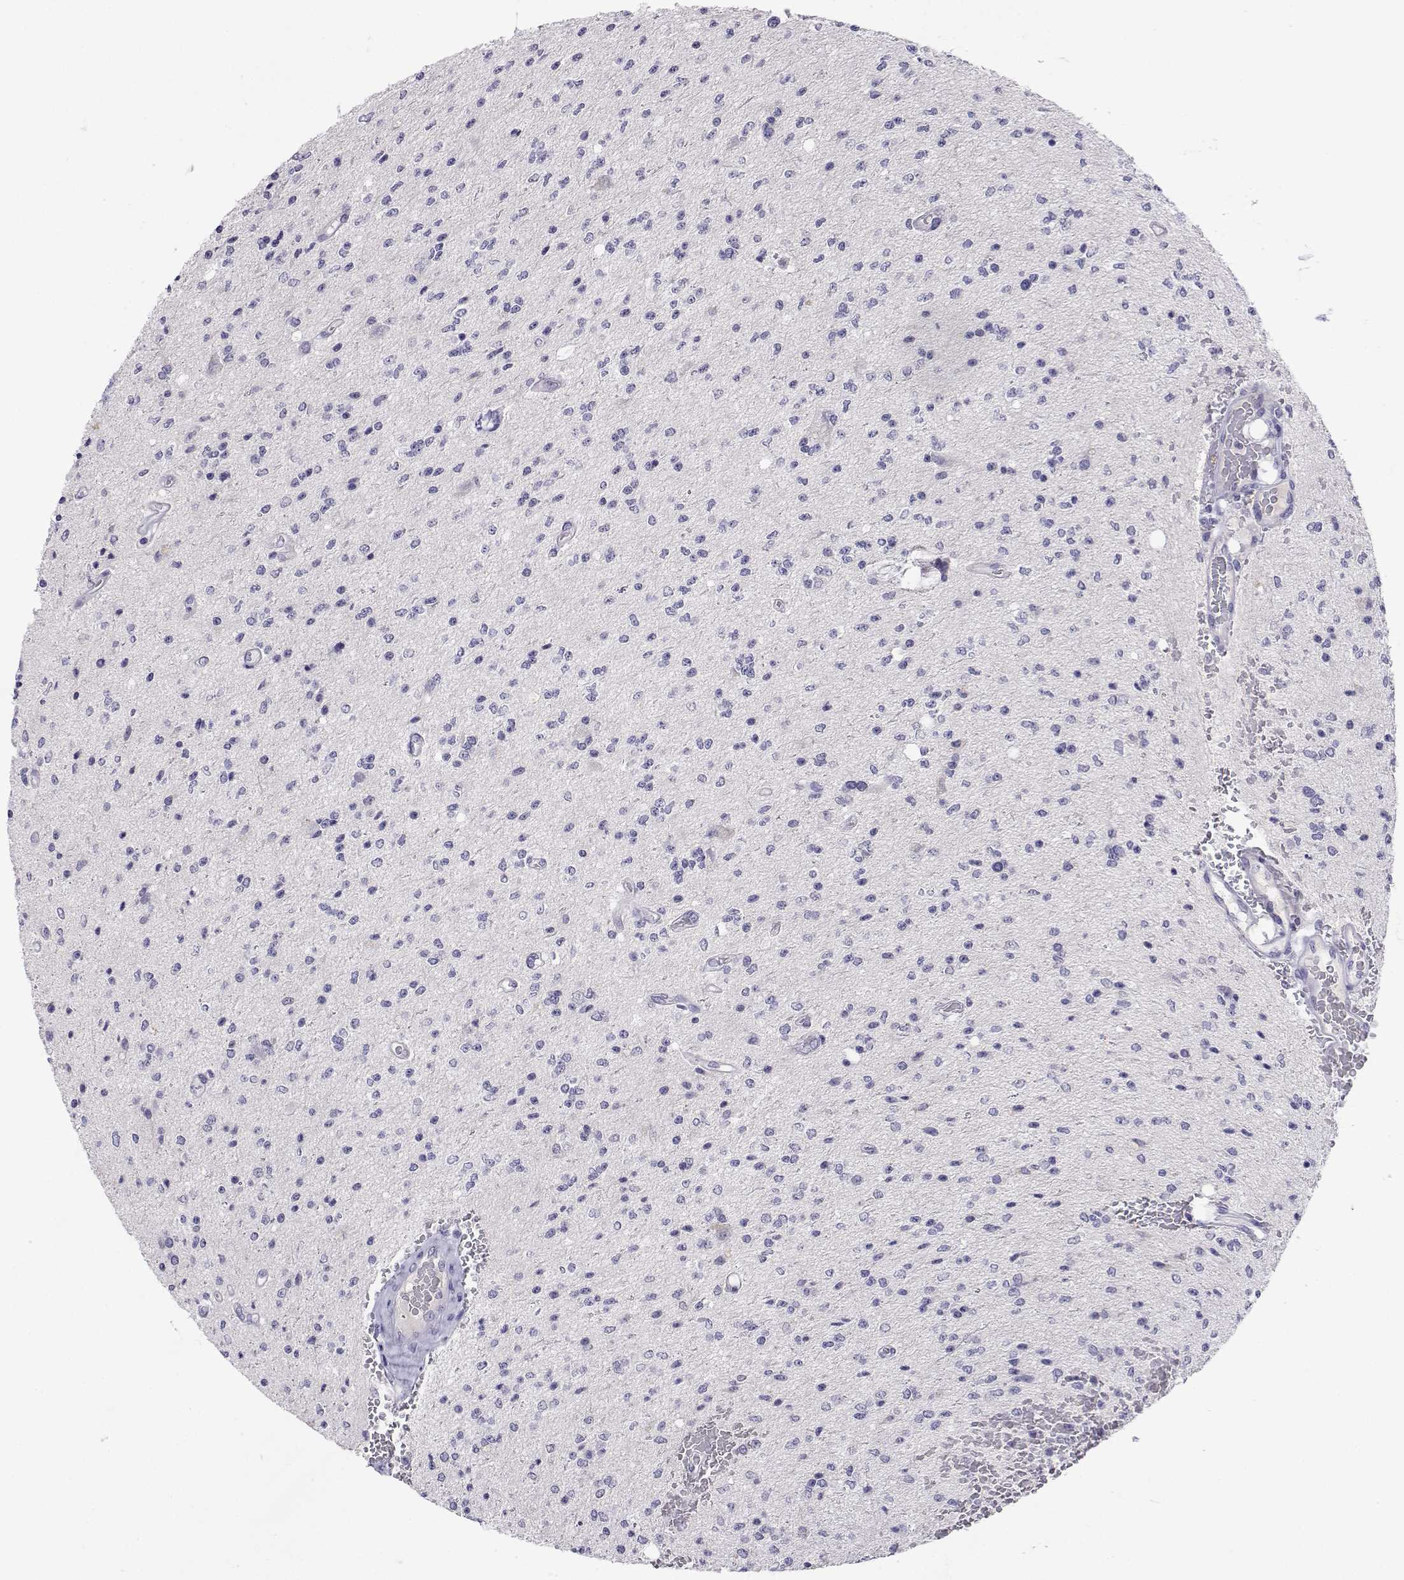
{"staining": {"intensity": "negative", "quantity": "none", "location": "none"}, "tissue": "glioma", "cell_type": "Tumor cells", "image_type": "cancer", "snomed": [{"axis": "morphology", "description": "Glioma, malignant, Low grade"}, {"axis": "topography", "description": "Brain"}], "caption": "The photomicrograph reveals no significant expression in tumor cells of malignant glioma (low-grade). Nuclei are stained in blue.", "gene": "SLC6A3", "patient": {"sex": "male", "age": 67}}